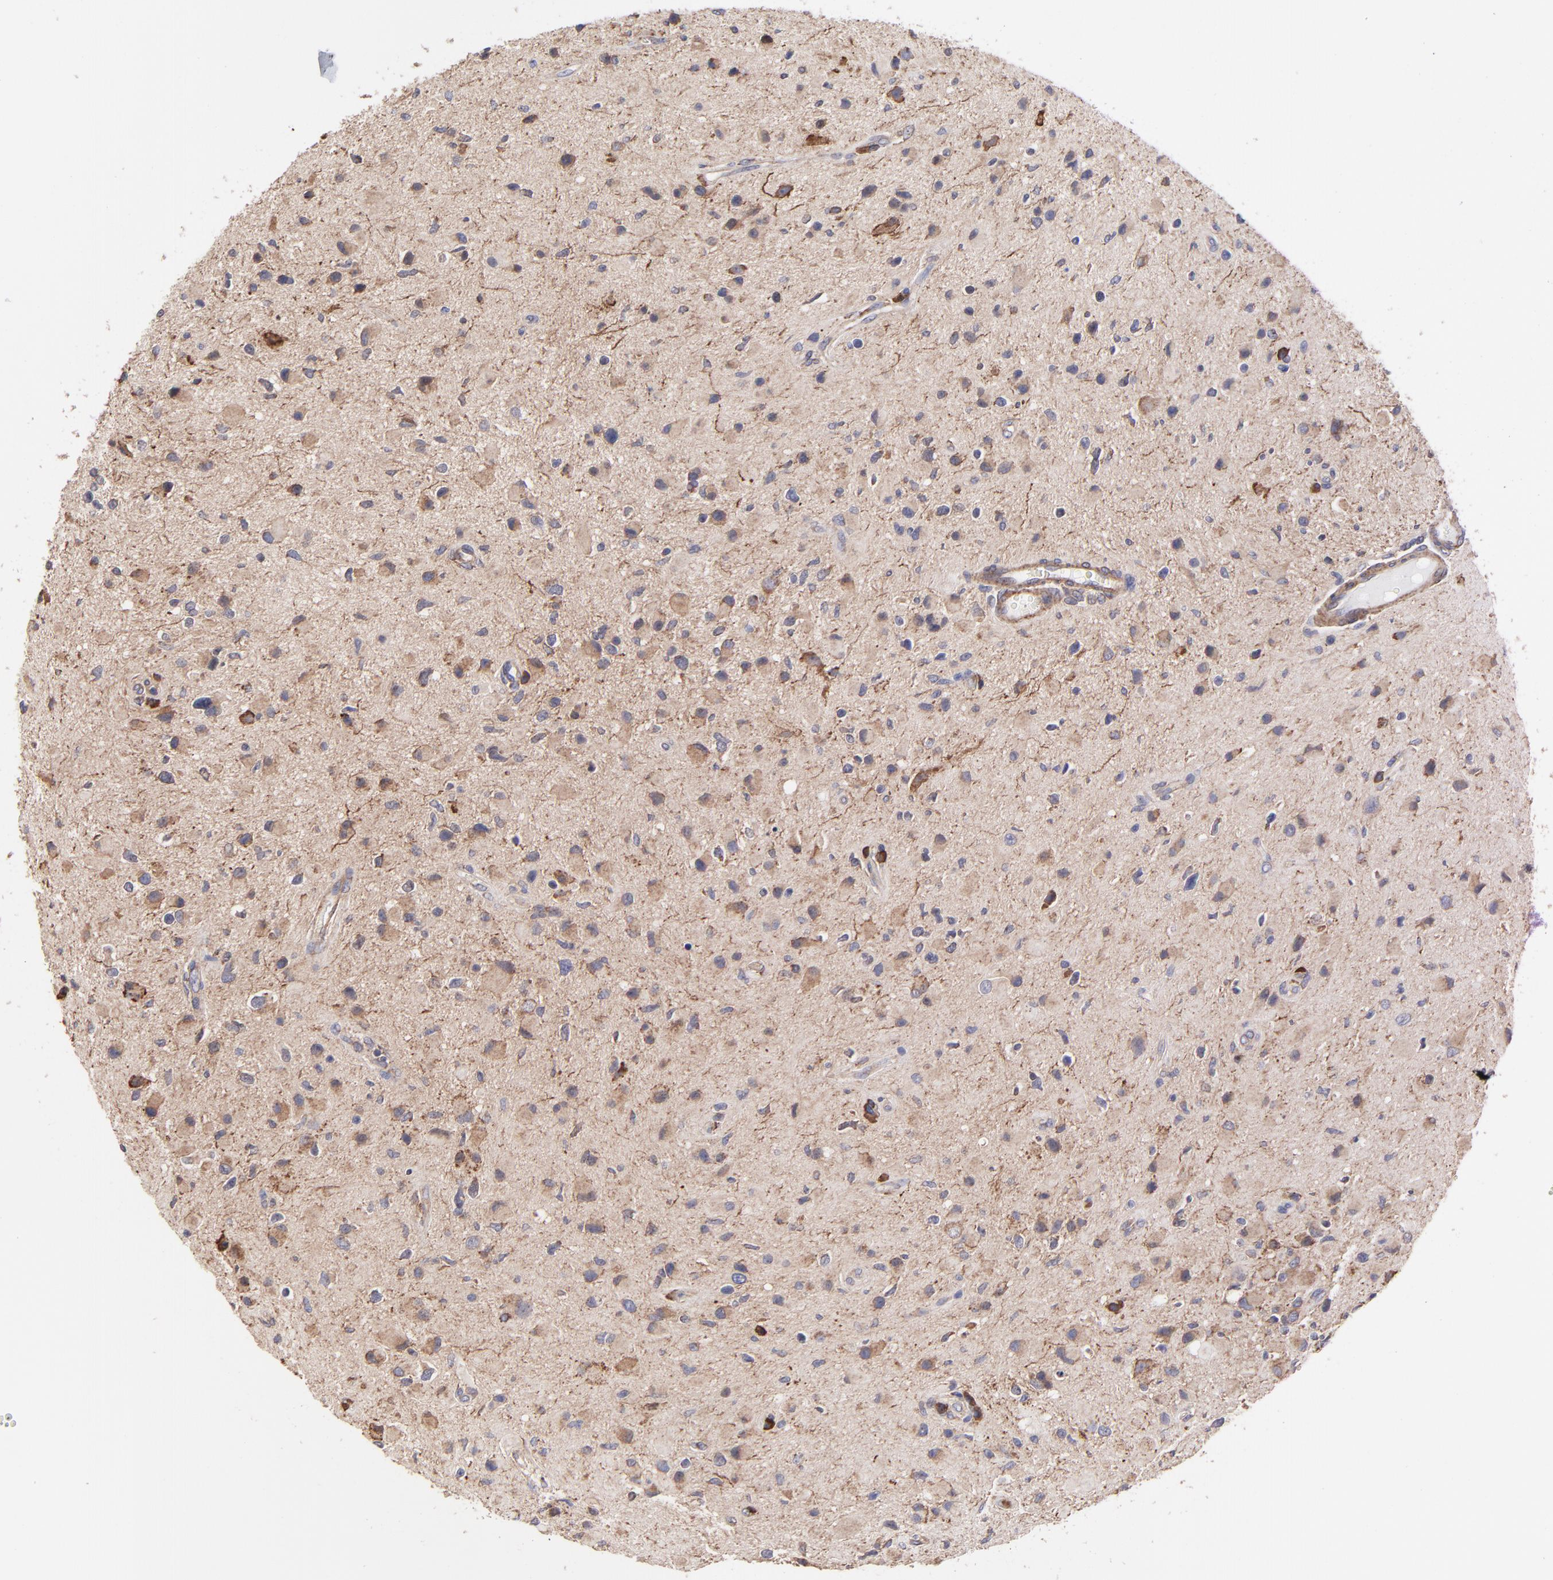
{"staining": {"intensity": "strong", "quantity": ">75%", "location": "cytoplasmic/membranous"}, "tissue": "glioma", "cell_type": "Tumor cells", "image_type": "cancer", "snomed": [{"axis": "morphology", "description": "Glioma, malignant, Low grade"}, {"axis": "topography", "description": "Brain"}], "caption": "DAB immunohistochemical staining of glioma reveals strong cytoplasmic/membranous protein positivity in about >75% of tumor cells. (IHC, brightfield microscopy, high magnification).", "gene": "PFKM", "patient": {"sex": "female", "age": 32}}